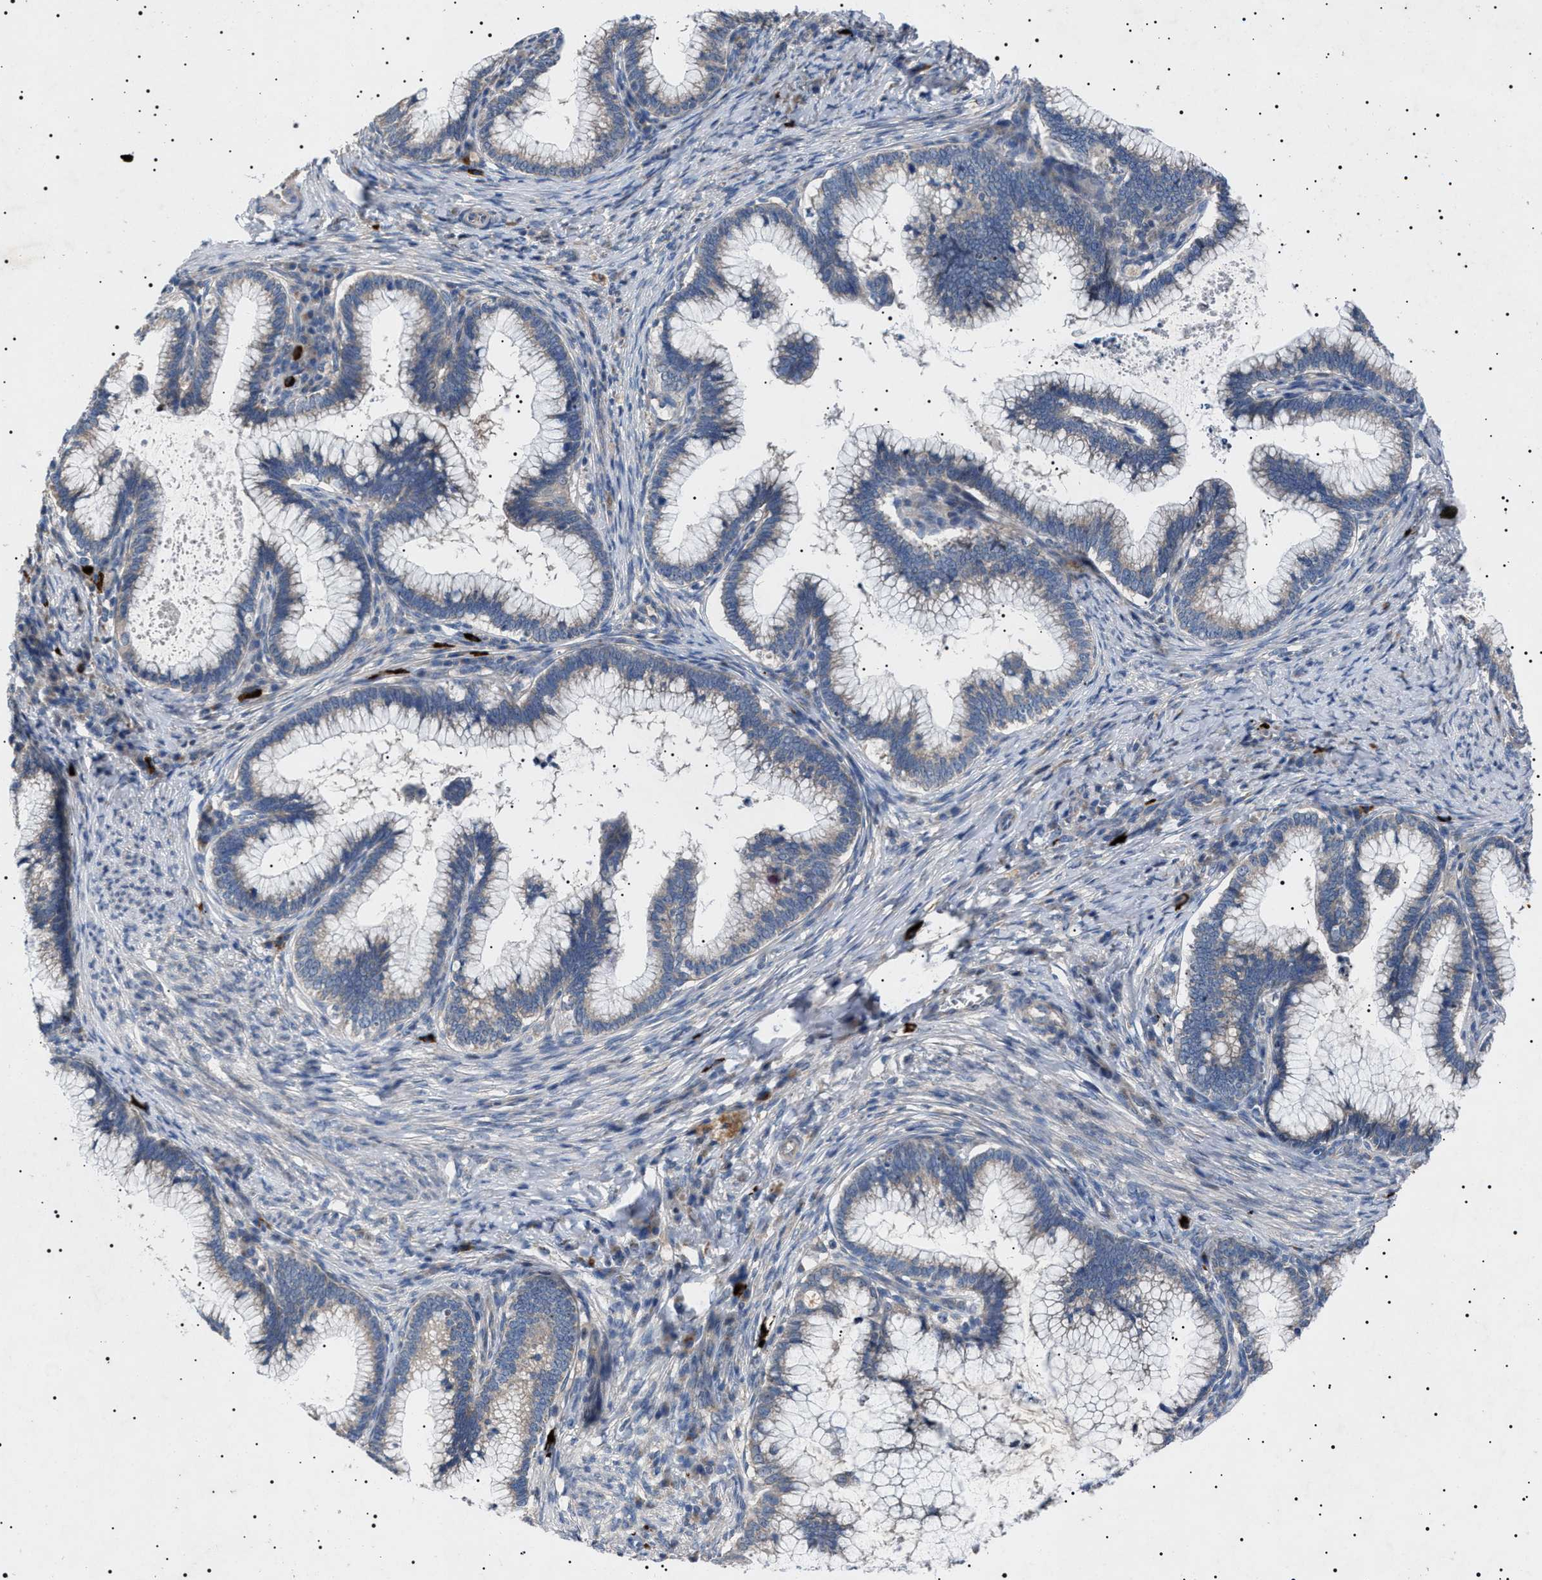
{"staining": {"intensity": "weak", "quantity": "<25%", "location": "cytoplasmic/membranous"}, "tissue": "cervical cancer", "cell_type": "Tumor cells", "image_type": "cancer", "snomed": [{"axis": "morphology", "description": "Adenocarcinoma, NOS"}, {"axis": "topography", "description": "Cervix"}], "caption": "This micrograph is of cervical adenocarcinoma stained with immunohistochemistry (IHC) to label a protein in brown with the nuclei are counter-stained blue. There is no positivity in tumor cells.", "gene": "PTRH1", "patient": {"sex": "female", "age": 36}}